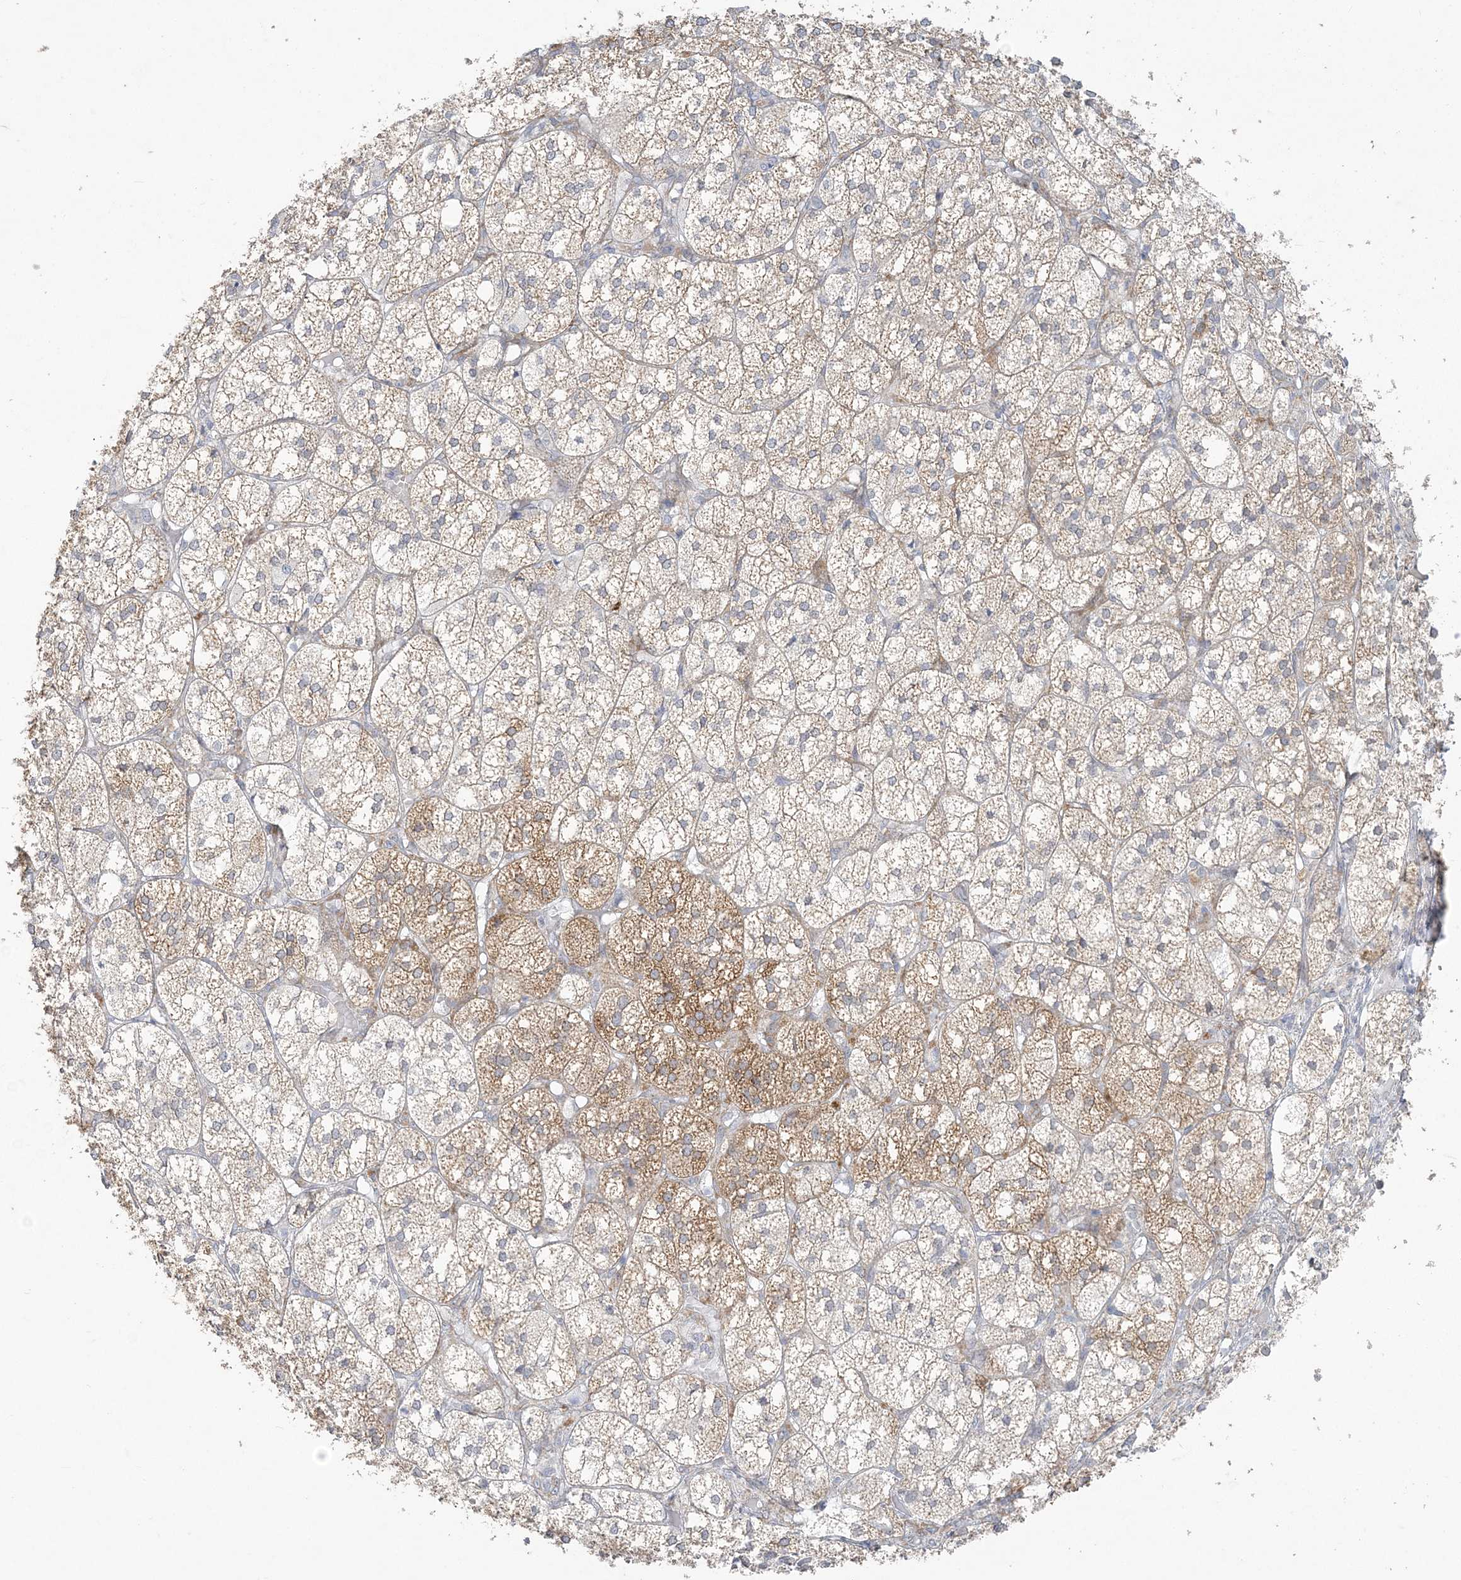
{"staining": {"intensity": "moderate", "quantity": ">75%", "location": "cytoplasmic/membranous"}, "tissue": "adrenal gland", "cell_type": "Glandular cells", "image_type": "normal", "snomed": [{"axis": "morphology", "description": "Normal tissue, NOS"}, {"axis": "topography", "description": "Adrenal gland"}], "caption": "Immunohistochemistry (IHC) (DAB) staining of unremarkable adrenal gland displays moderate cytoplasmic/membranous protein expression in approximately >75% of glandular cells.", "gene": "ZC3H6", "patient": {"sex": "female", "age": 61}}